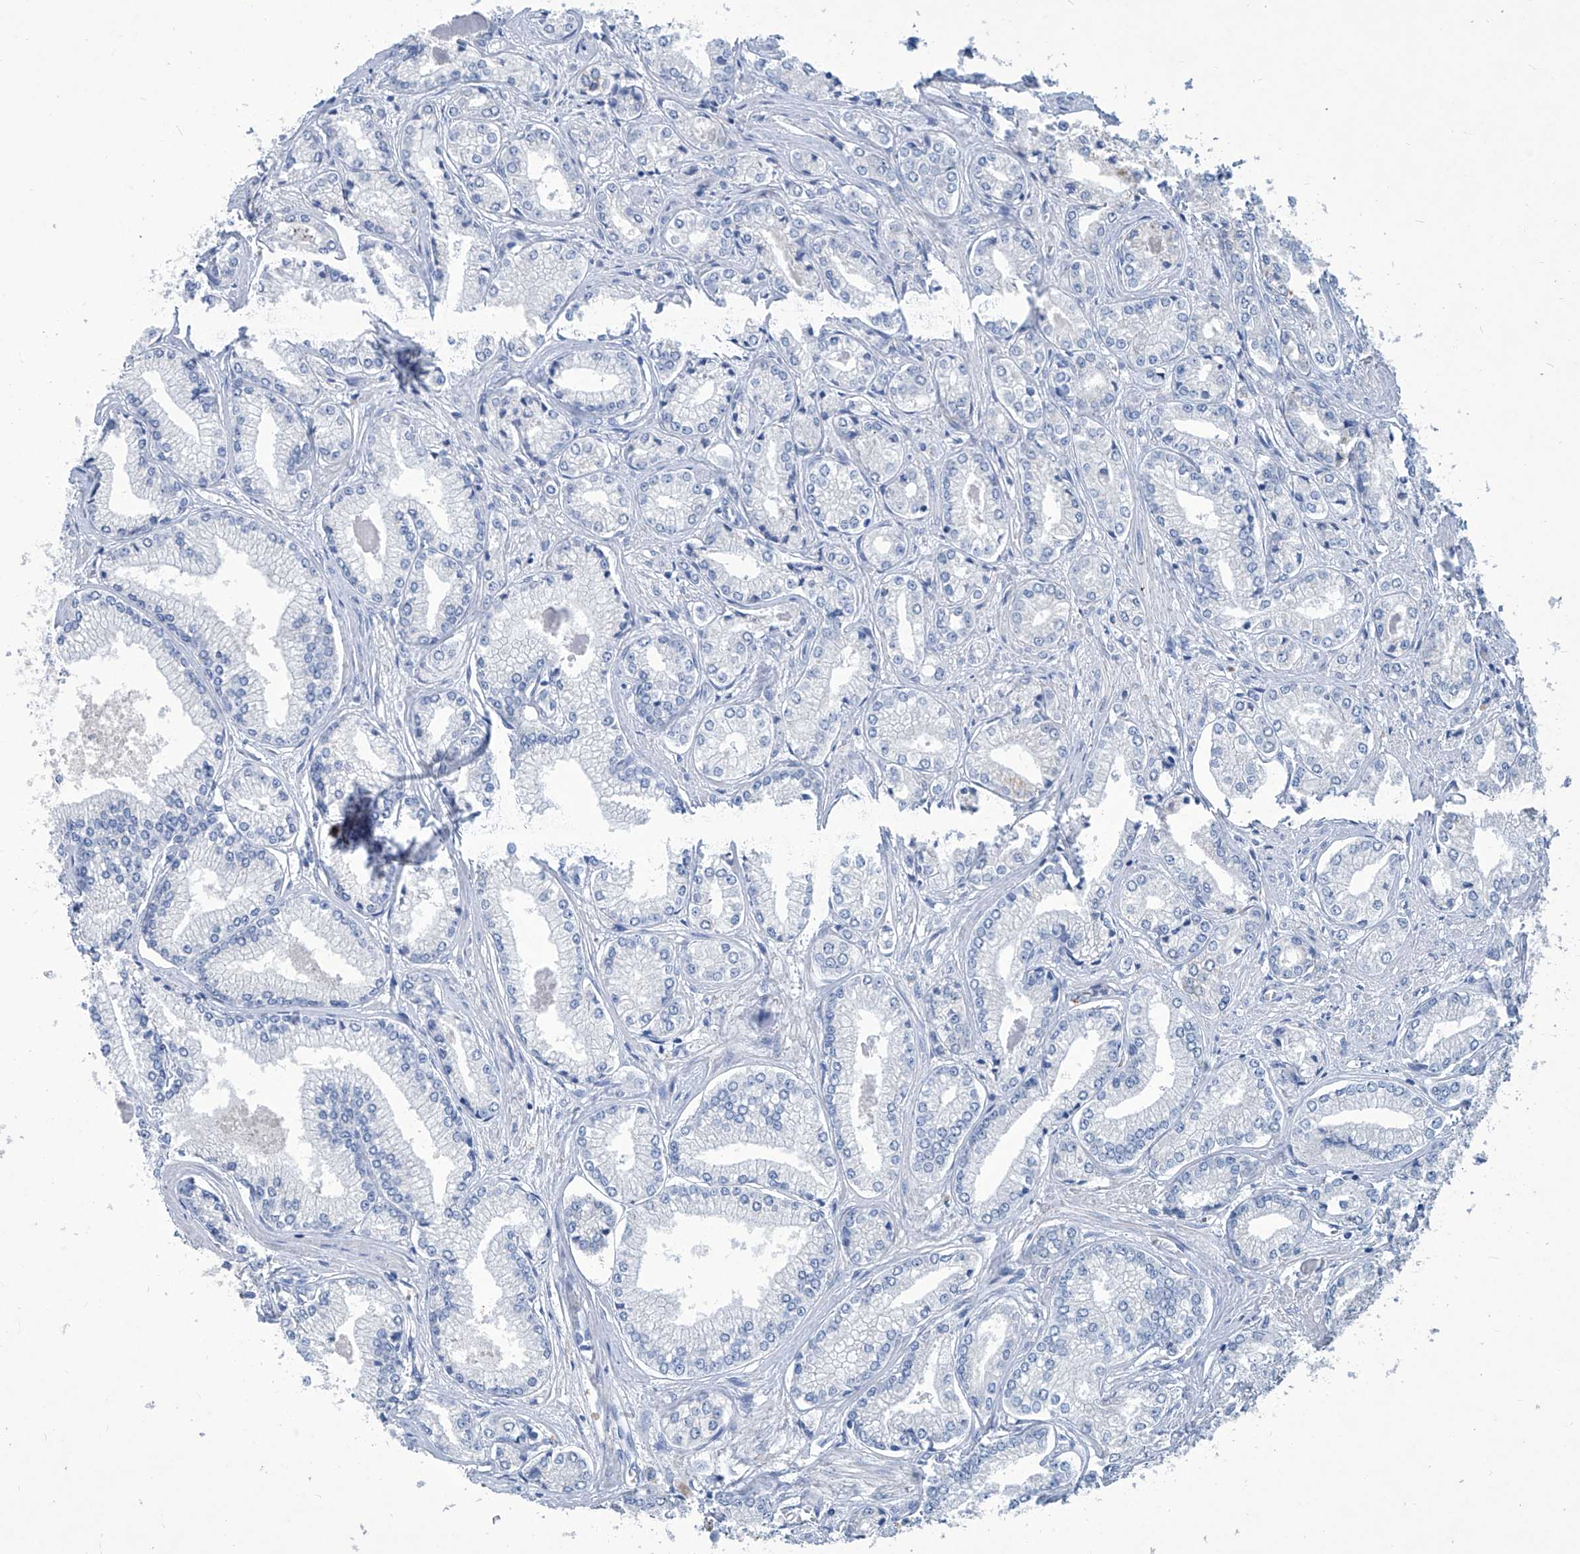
{"staining": {"intensity": "weak", "quantity": "<25%", "location": "cytoplasmic/membranous"}, "tissue": "prostate cancer", "cell_type": "Tumor cells", "image_type": "cancer", "snomed": [{"axis": "morphology", "description": "Adenocarcinoma, Low grade"}, {"axis": "topography", "description": "Prostate"}], "caption": "There is no significant staining in tumor cells of prostate cancer.", "gene": "MTARC1", "patient": {"sex": "male", "age": 60}}